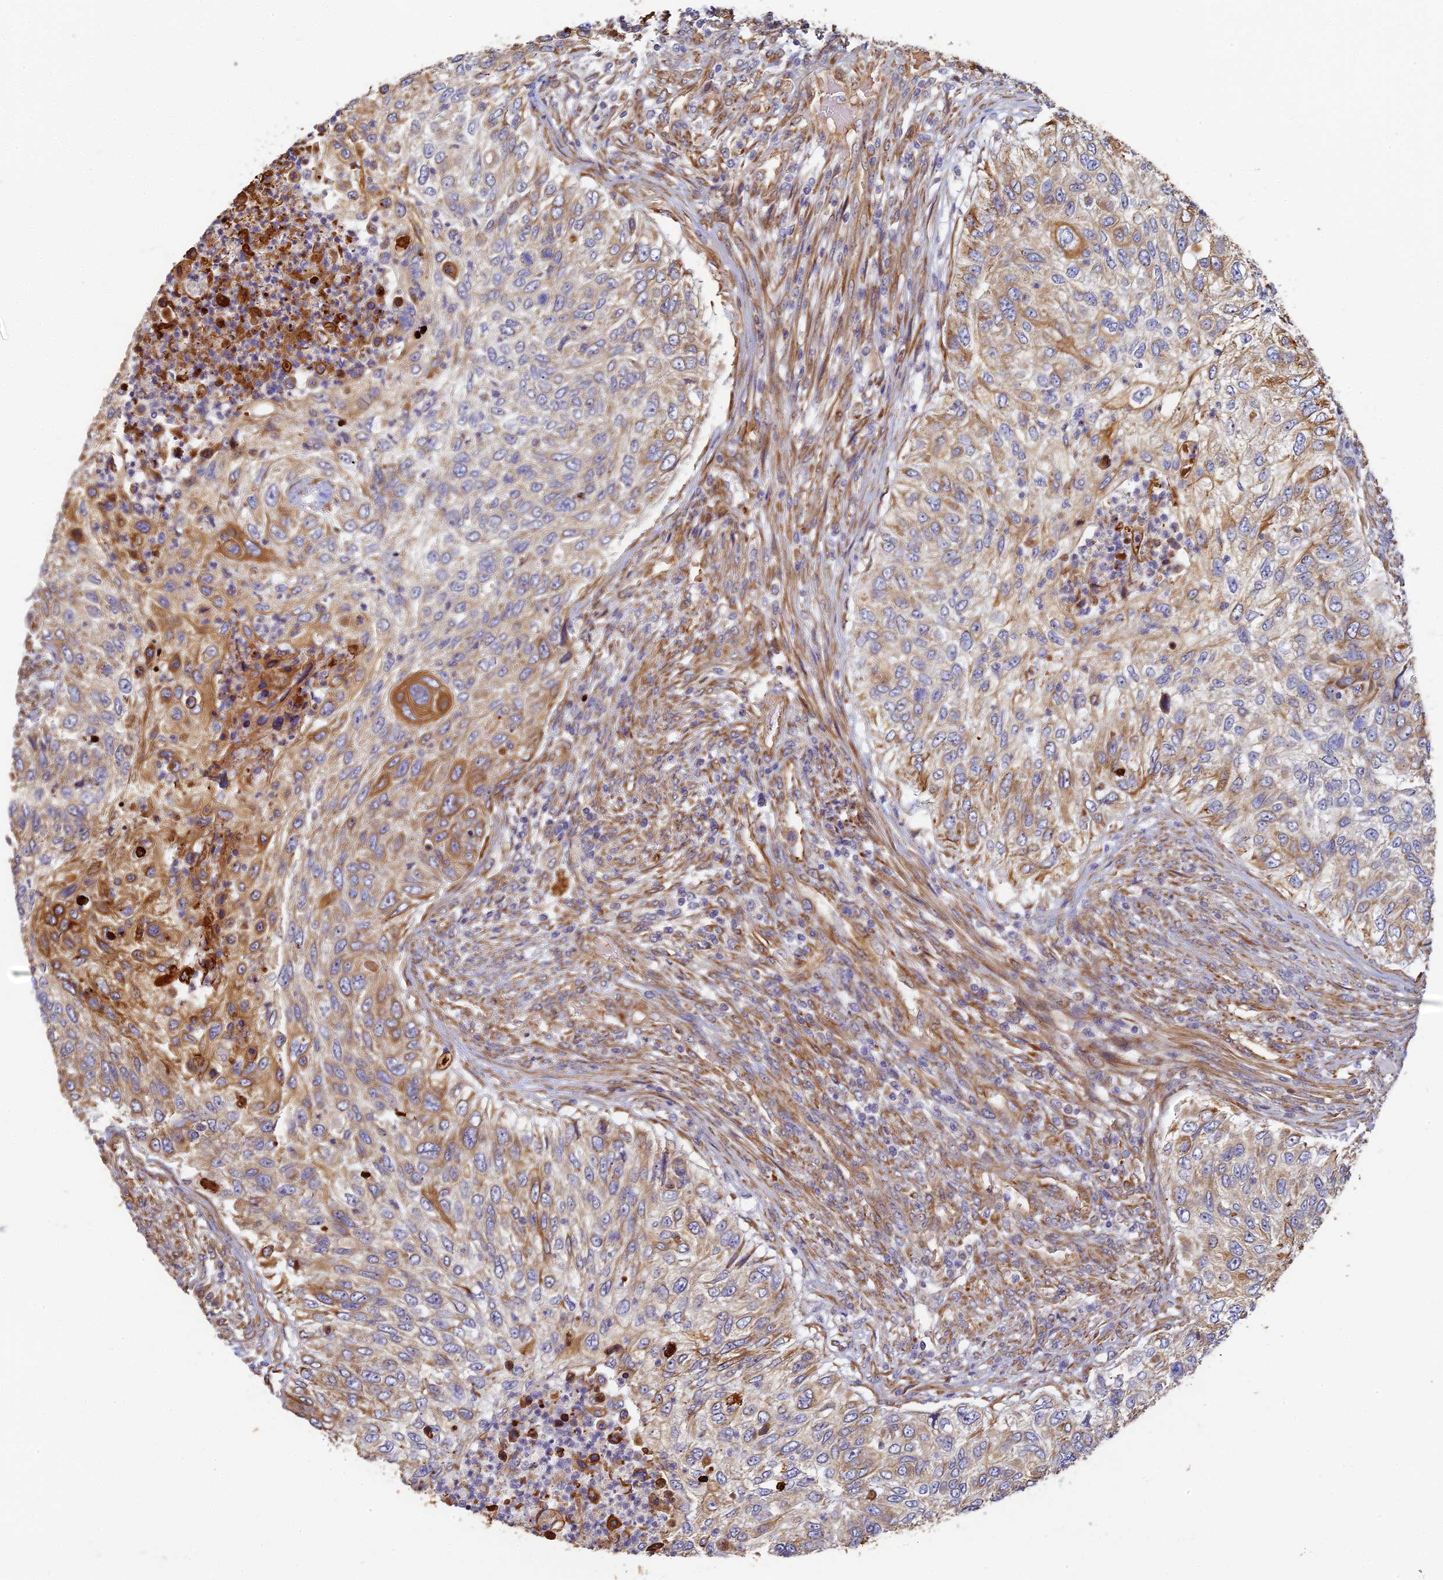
{"staining": {"intensity": "moderate", "quantity": "25%-75%", "location": "cytoplasmic/membranous"}, "tissue": "urothelial cancer", "cell_type": "Tumor cells", "image_type": "cancer", "snomed": [{"axis": "morphology", "description": "Urothelial carcinoma, High grade"}, {"axis": "topography", "description": "Urinary bladder"}], "caption": "Immunohistochemistry staining of urothelial cancer, which demonstrates medium levels of moderate cytoplasmic/membranous expression in about 25%-75% of tumor cells indicating moderate cytoplasmic/membranous protein positivity. The staining was performed using DAB (3,3'-diaminobenzidine) (brown) for protein detection and nuclei were counterstained in hematoxylin (blue).", "gene": "LRRC57", "patient": {"sex": "female", "age": 60}}